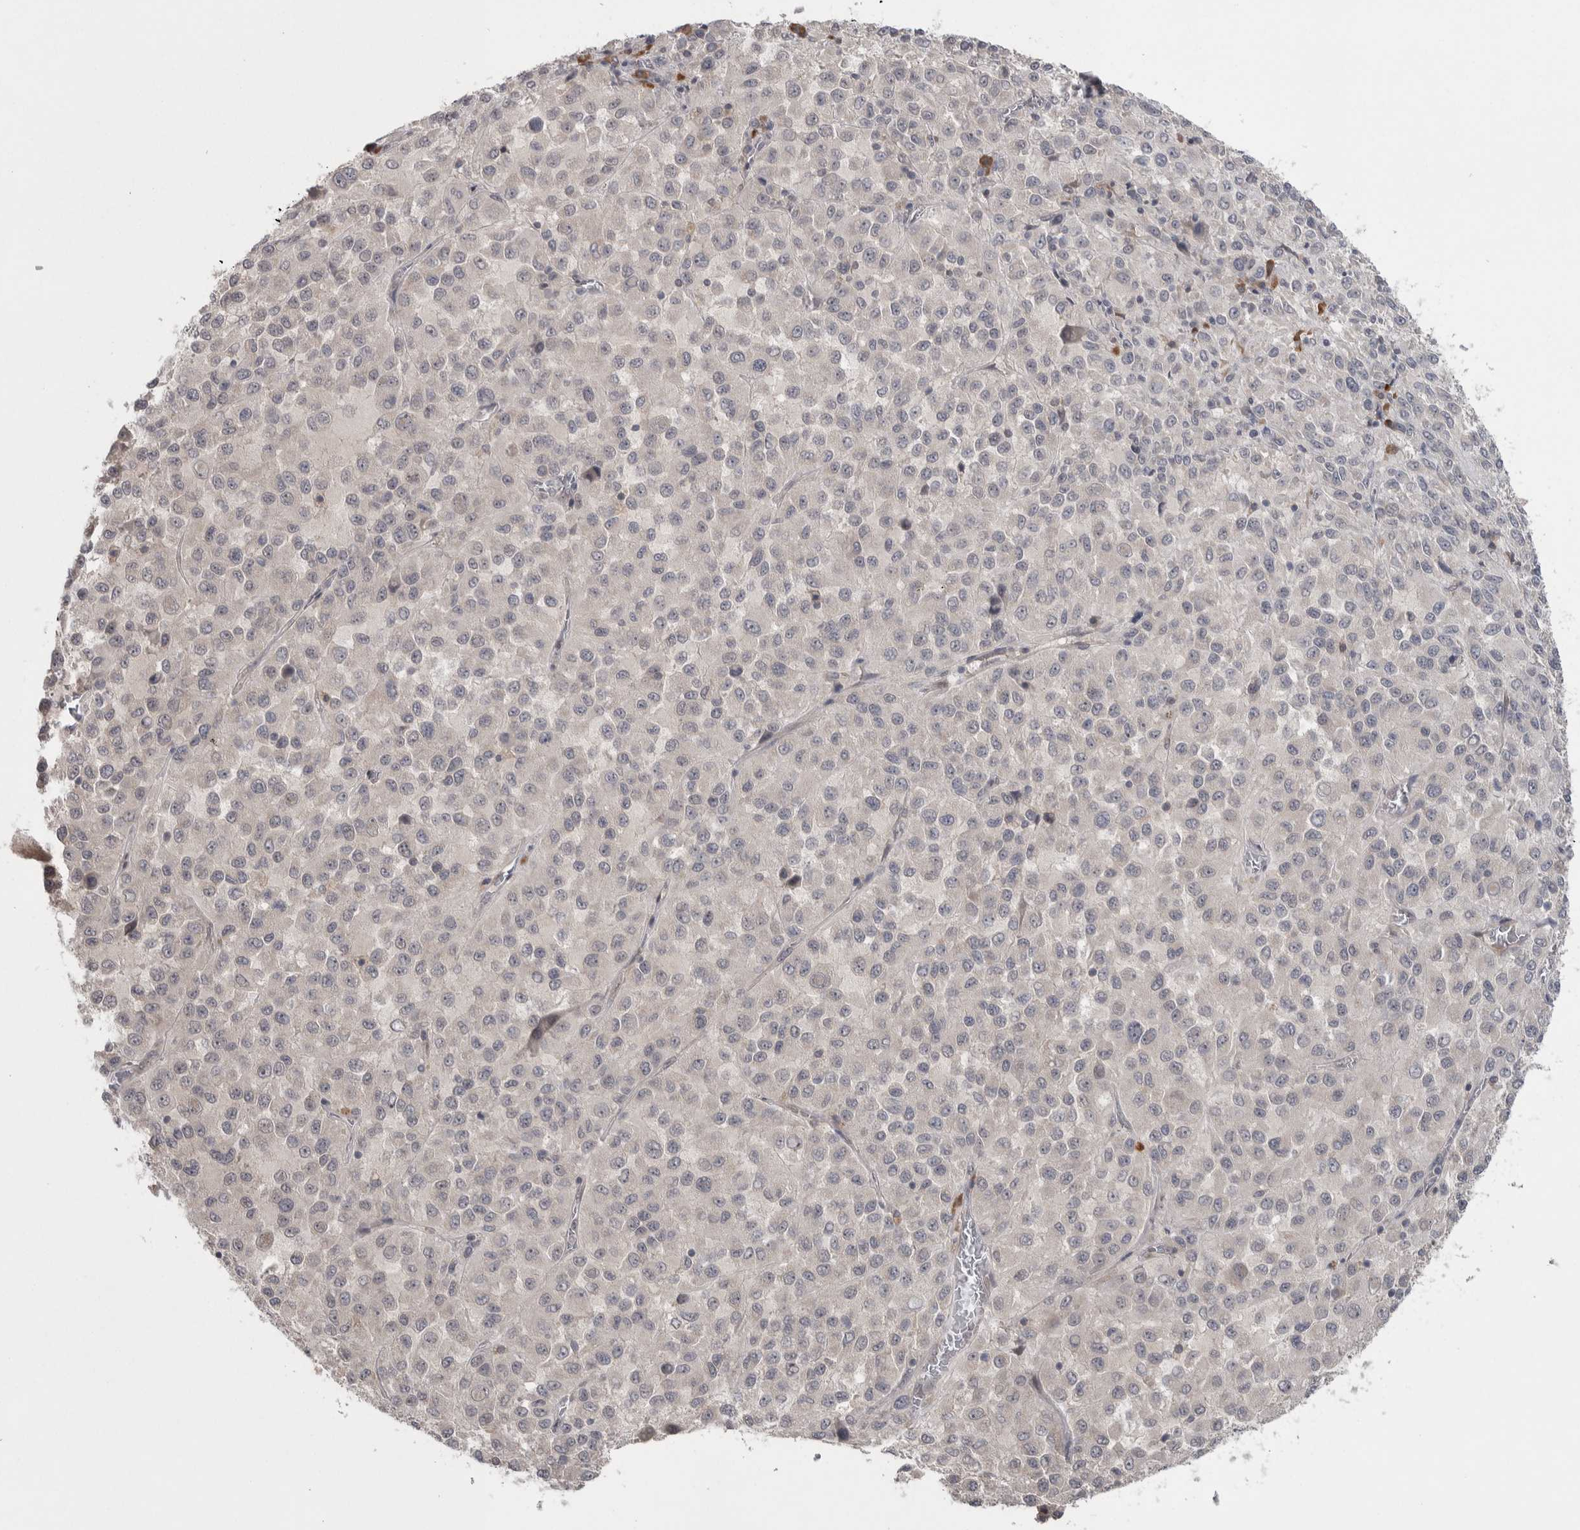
{"staining": {"intensity": "negative", "quantity": "none", "location": "none"}, "tissue": "melanoma", "cell_type": "Tumor cells", "image_type": "cancer", "snomed": [{"axis": "morphology", "description": "Malignant melanoma, Metastatic site"}, {"axis": "topography", "description": "Lung"}], "caption": "Immunohistochemical staining of human malignant melanoma (metastatic site) shows no significant positivity in tumor cells. The staining is performed using DAB (3,3'-diaminobenzidine) brown chromogen with nuclei counter-stained in using hematoxylin.", "gene": "CUL2", "patient": {"sex": "male", "age": 64}}